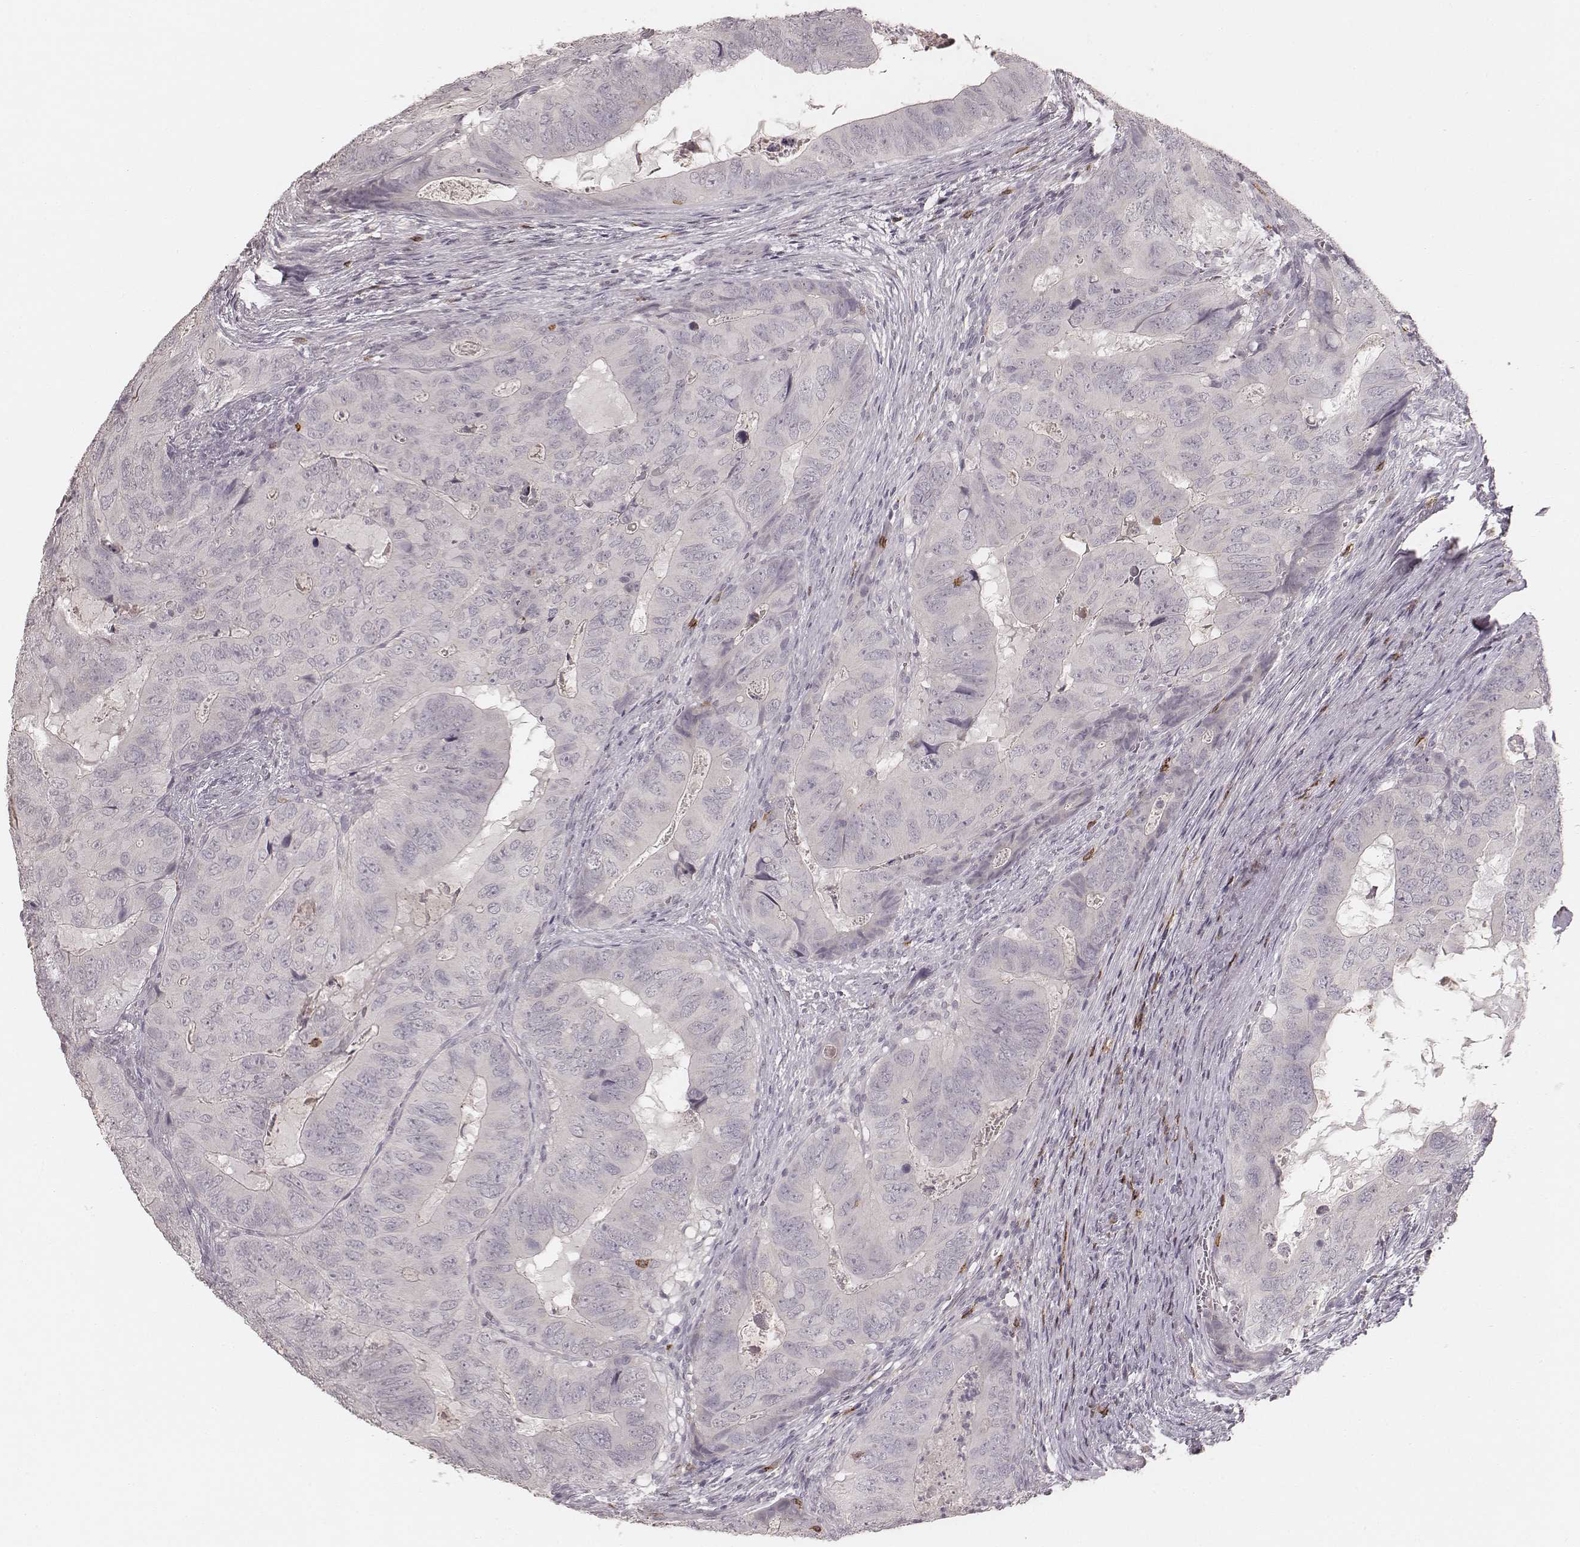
{"staining": {"intensity": "negative", "quantity": "none", "location": "none"}, "tissue": "colorectal cancer", "cell_type": "Tumor cells", "image_type": "cancer", "snomed": [{"axis": "morphology", "description": "Adenocarcinoma, NOS"}, {"axis": "topography", "description": "Colon"}], "caption": "IHC image of adenocarcinoma (colorectal) stained for a protein (brown), which displays no staining in tumor cells.", "gene": "CD8A", "patient": {"sex": "male", "age": 79}}